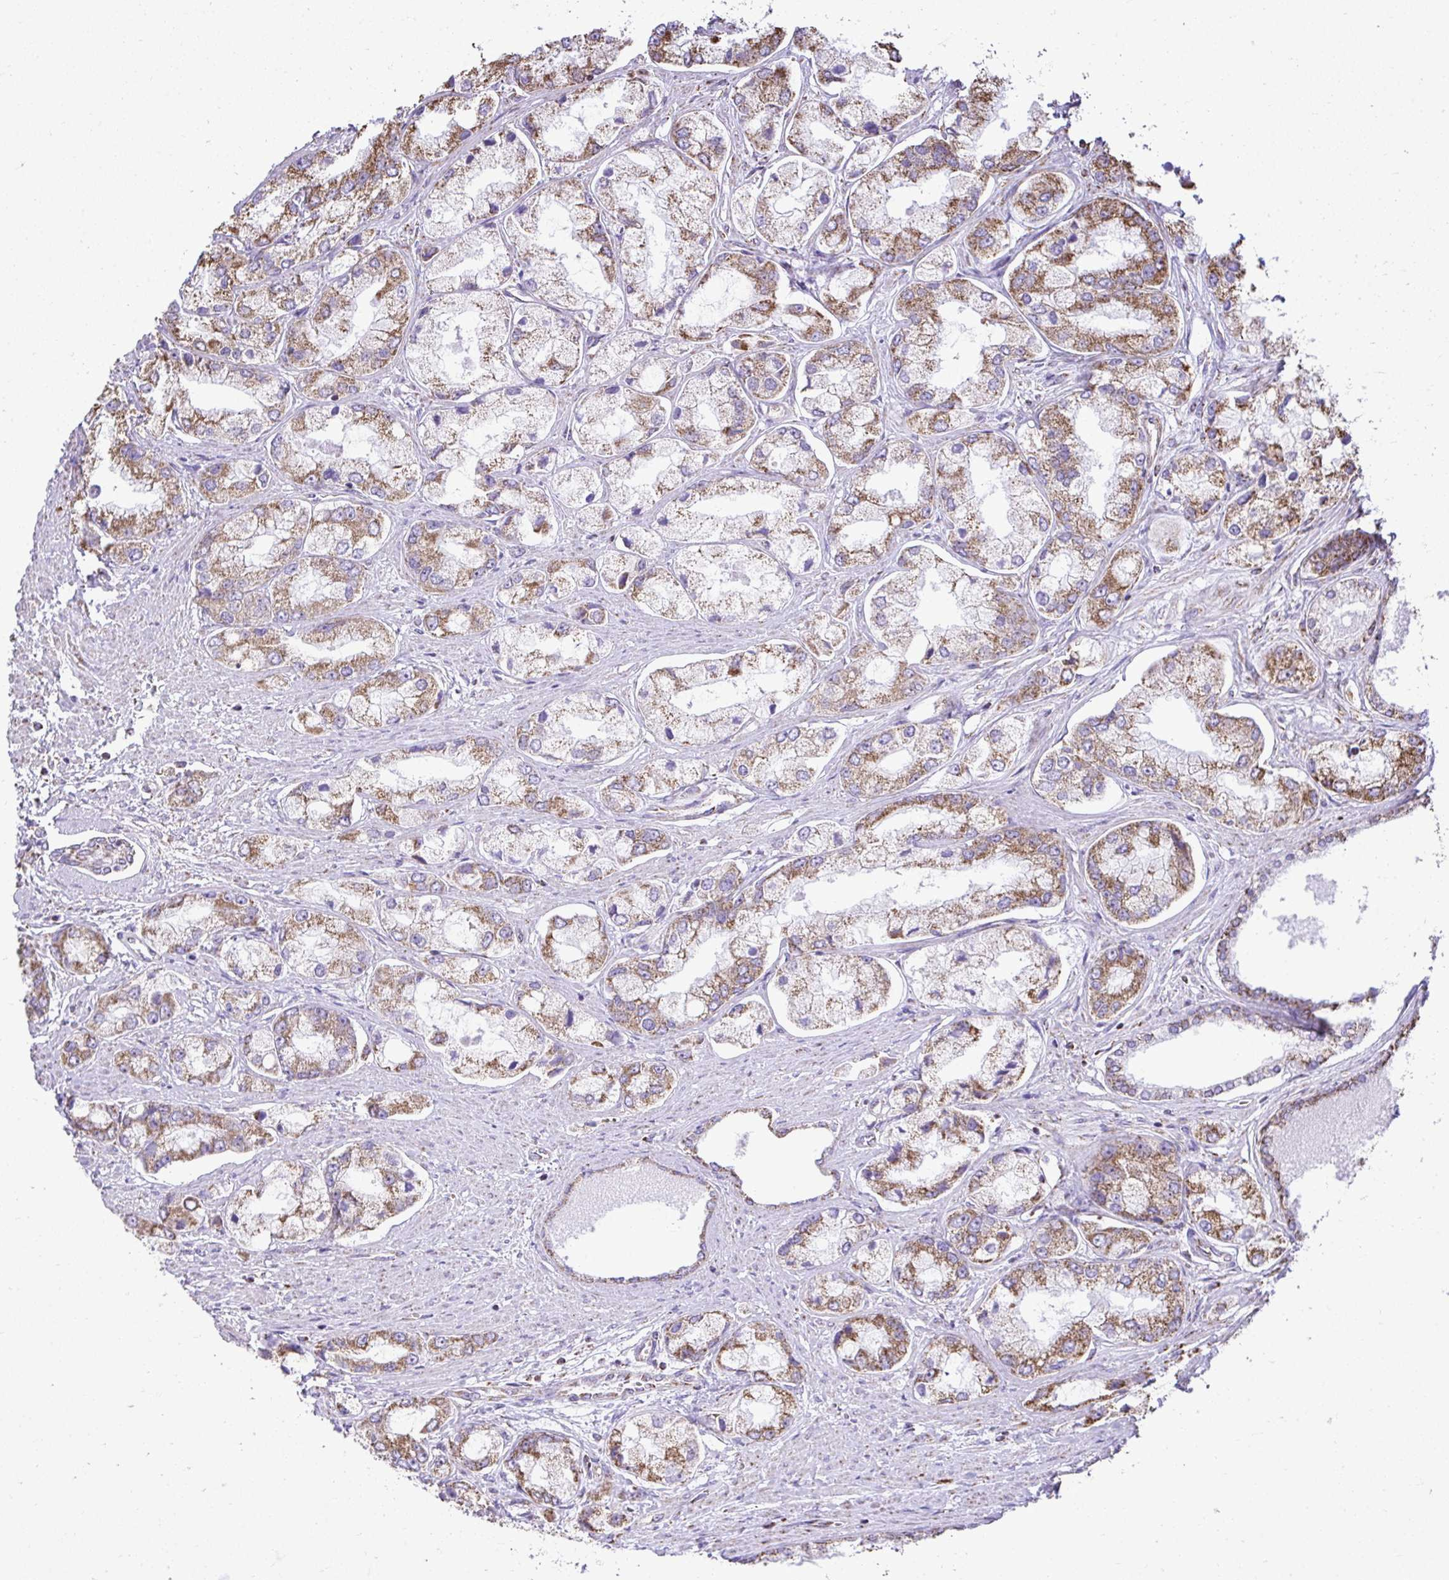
{"staining": {"intensity": "moderate", "quantity": ">75%", "location": "cytoplasmic/membranous"}, "tissue": "prostate cancer", "cell_type": "Tumor cells", "image_type": "cancer", "snomed": [{"axis": "morphology", "description": "Adenocarcinoma, Low grade"}, {"axis": "topography", "description": "Prostate"}], "caption": "The micrograph displays a brown stain indicating the presence of a protein in the cytoplasmic/membranous of tumor cells in adenocarcinoma (low-grade) (prostate).", "gene": "MPZL2", "patient": {"sex": "male", "age": 69}}